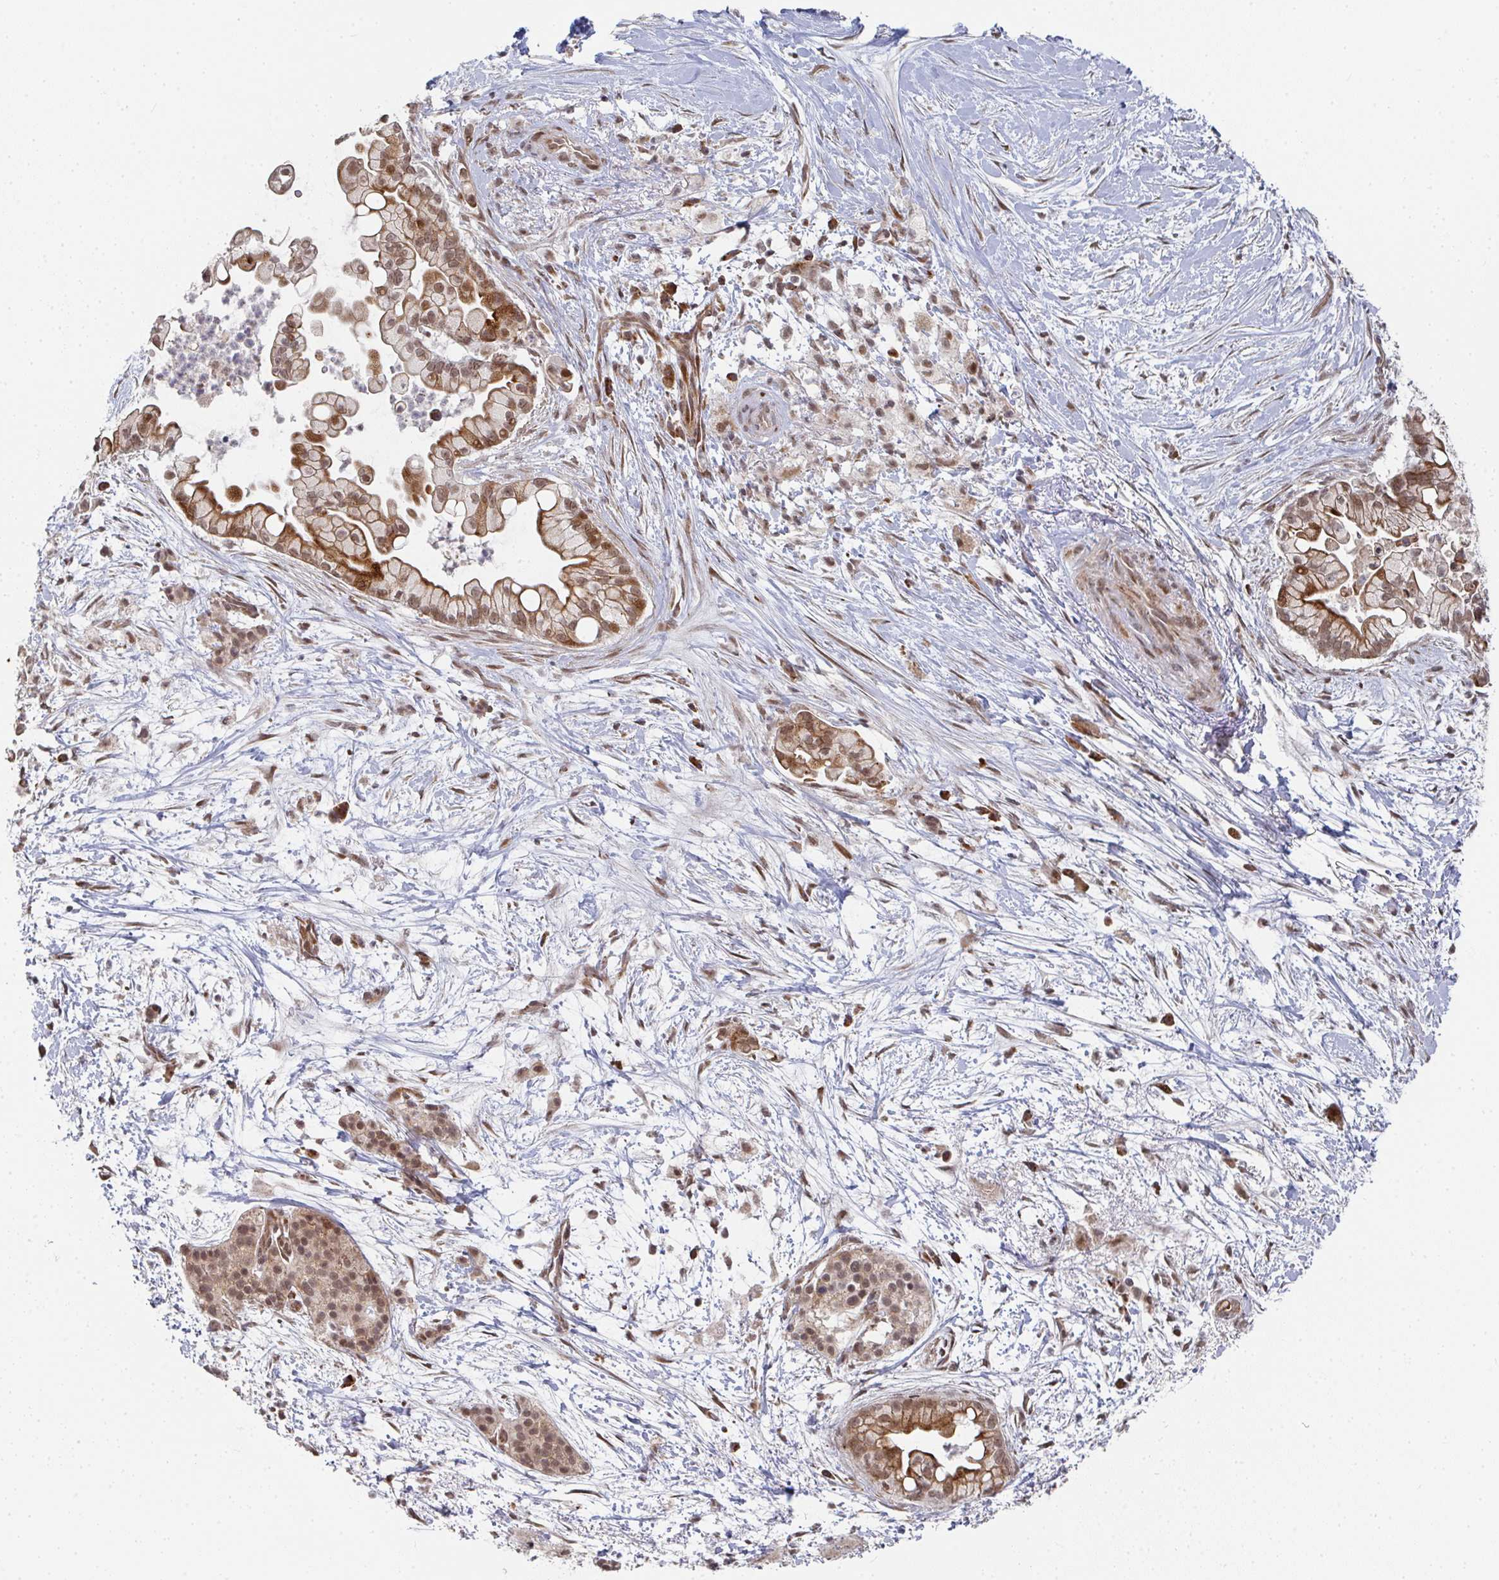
{"staining": {"intensity": "moderate", "quantity": ">75%", "location": "cytoplasmic/membranous,nuclear"}, "tissue": "pancreatic cancer", "cell_type": "Tumor cells", "image_type": "cancer", "snomed": [{"axis": "morphology", "description": "Adenocarcinoma, NOS"}, {"axis": "topography", "description": "Pancreas"}], "caption": "Pancreatic adenocarcinoma stained with a protein marker reveals moderate staining in tumor cells.", "gene": "RBBP5", "patient": {"sex": "female", "age": 69}}